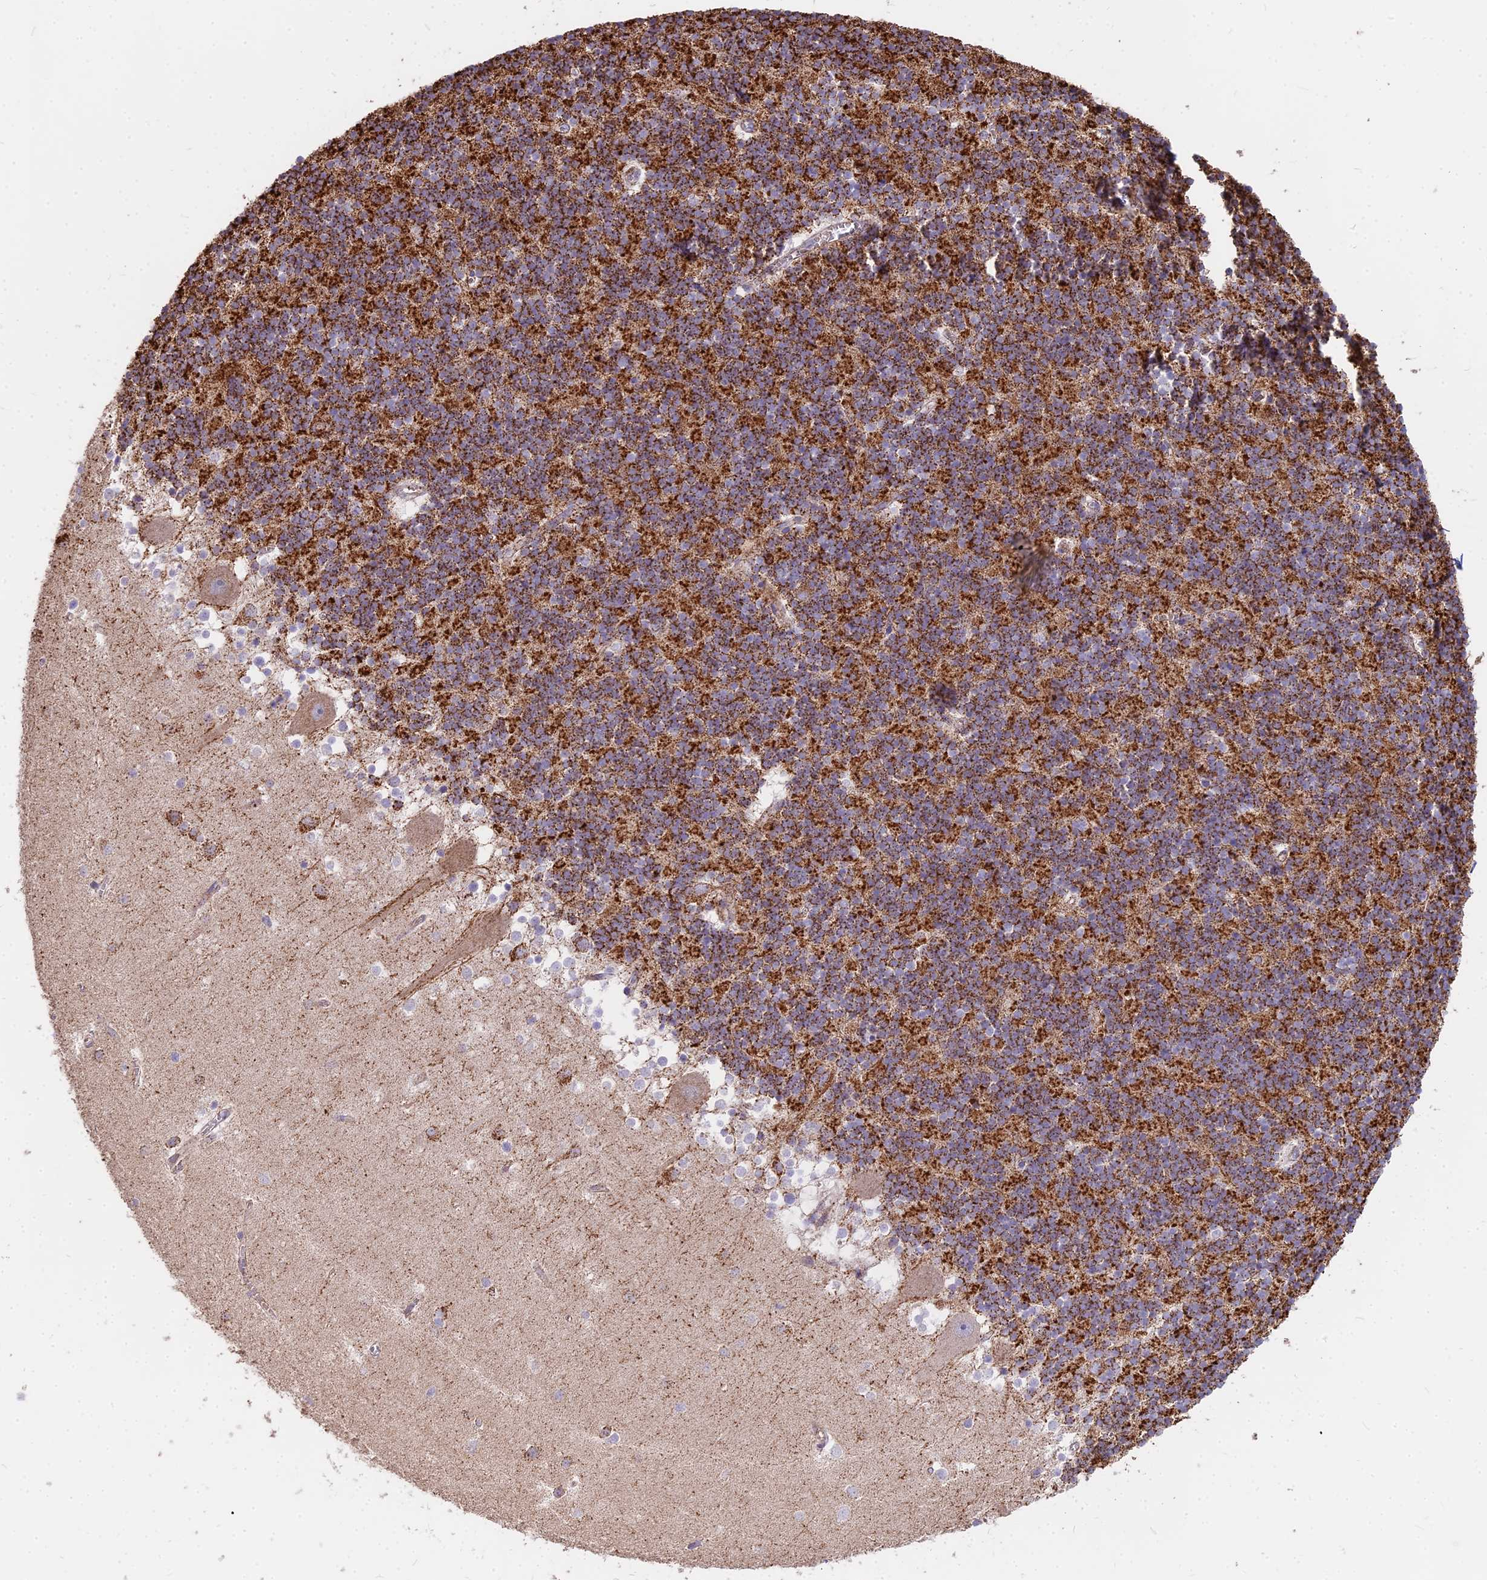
{"staining": {"intensity": "strong", "quantity": ">75%", "location": "cytoplasmic/membranous"}, "tissue": "cerebellum", "cell_type": "Cells in granular layer", "image_type": "normal", "snomed": [{"axis": "morphology", "description": "Normal tissue, NOS"}, {"axis": "topography", "description": "Cerebellum"}], "caption": "The micrograph exhibits staining of normal cerebellum, revealing strong cytoplasmic/membranous protein positivity (brown color) within cells in granular layer. (DAB IHC with brightfield microscopy, high magnification).", "gene": "FRMPD1", "patient": {"sex": "male", "age": 54}}